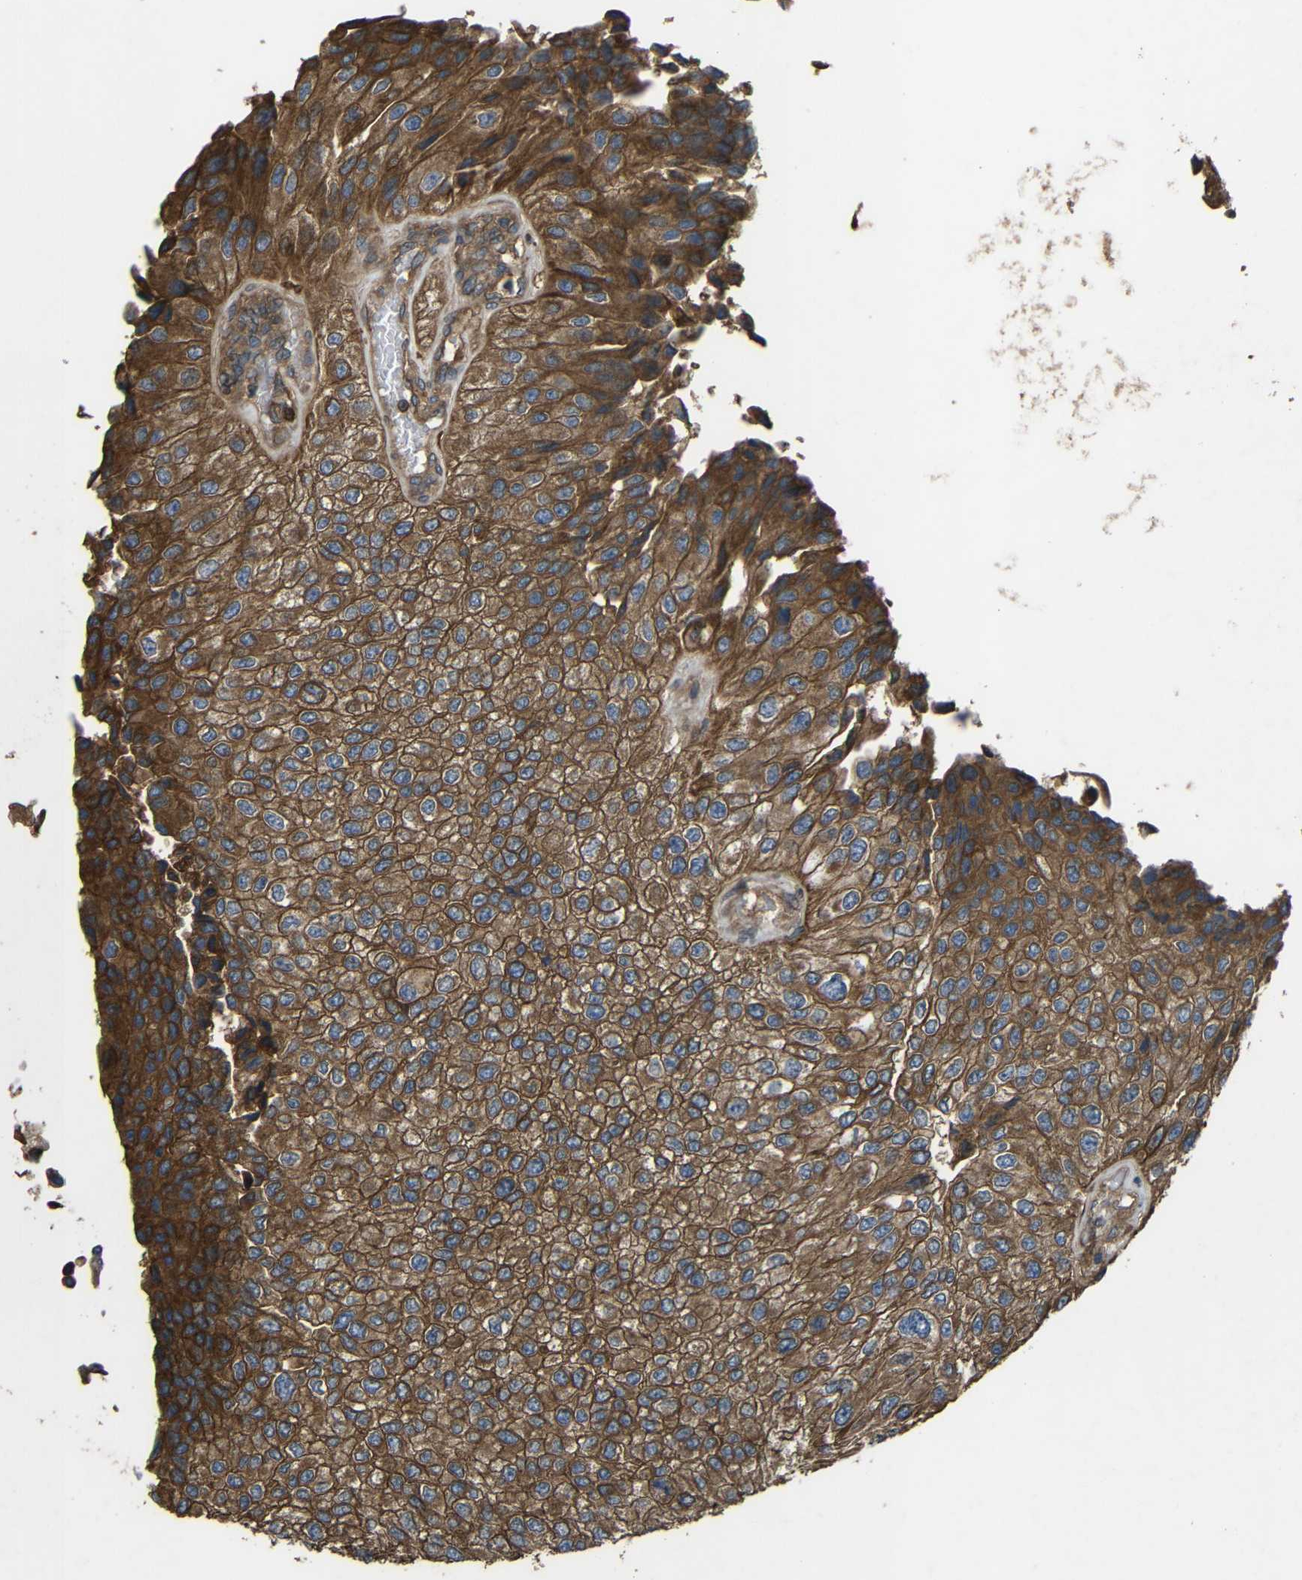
{"staining": {"intensity": "moderate", "quantity": ">75%", "location": "cytoplasmic/membranous"}, "tissue": "urothelial cancer", "cell_type": "Tumor cells", "image_type": "cancer", "snomed": [{"axis": "morphology", "description": "Urothelial carcinoma, High grade"}, {"axis": "topography", "description": "Kidney"}, {"axis": "topography", "description": "Urinary bladder"}], "caption": "Immunohistochemical staining of human urothelial carcinoma (high-grade) exhibits medium levels of moderate cytoplasmic/membranous positivity in approximately >75% of tumor cells. (Stains: DAB in brown, nuclei in blue, Microscopy: brightfield microscopy at high magnification).", "gene": "TREM2", "patient": {"sex": "male", "age": 77}}